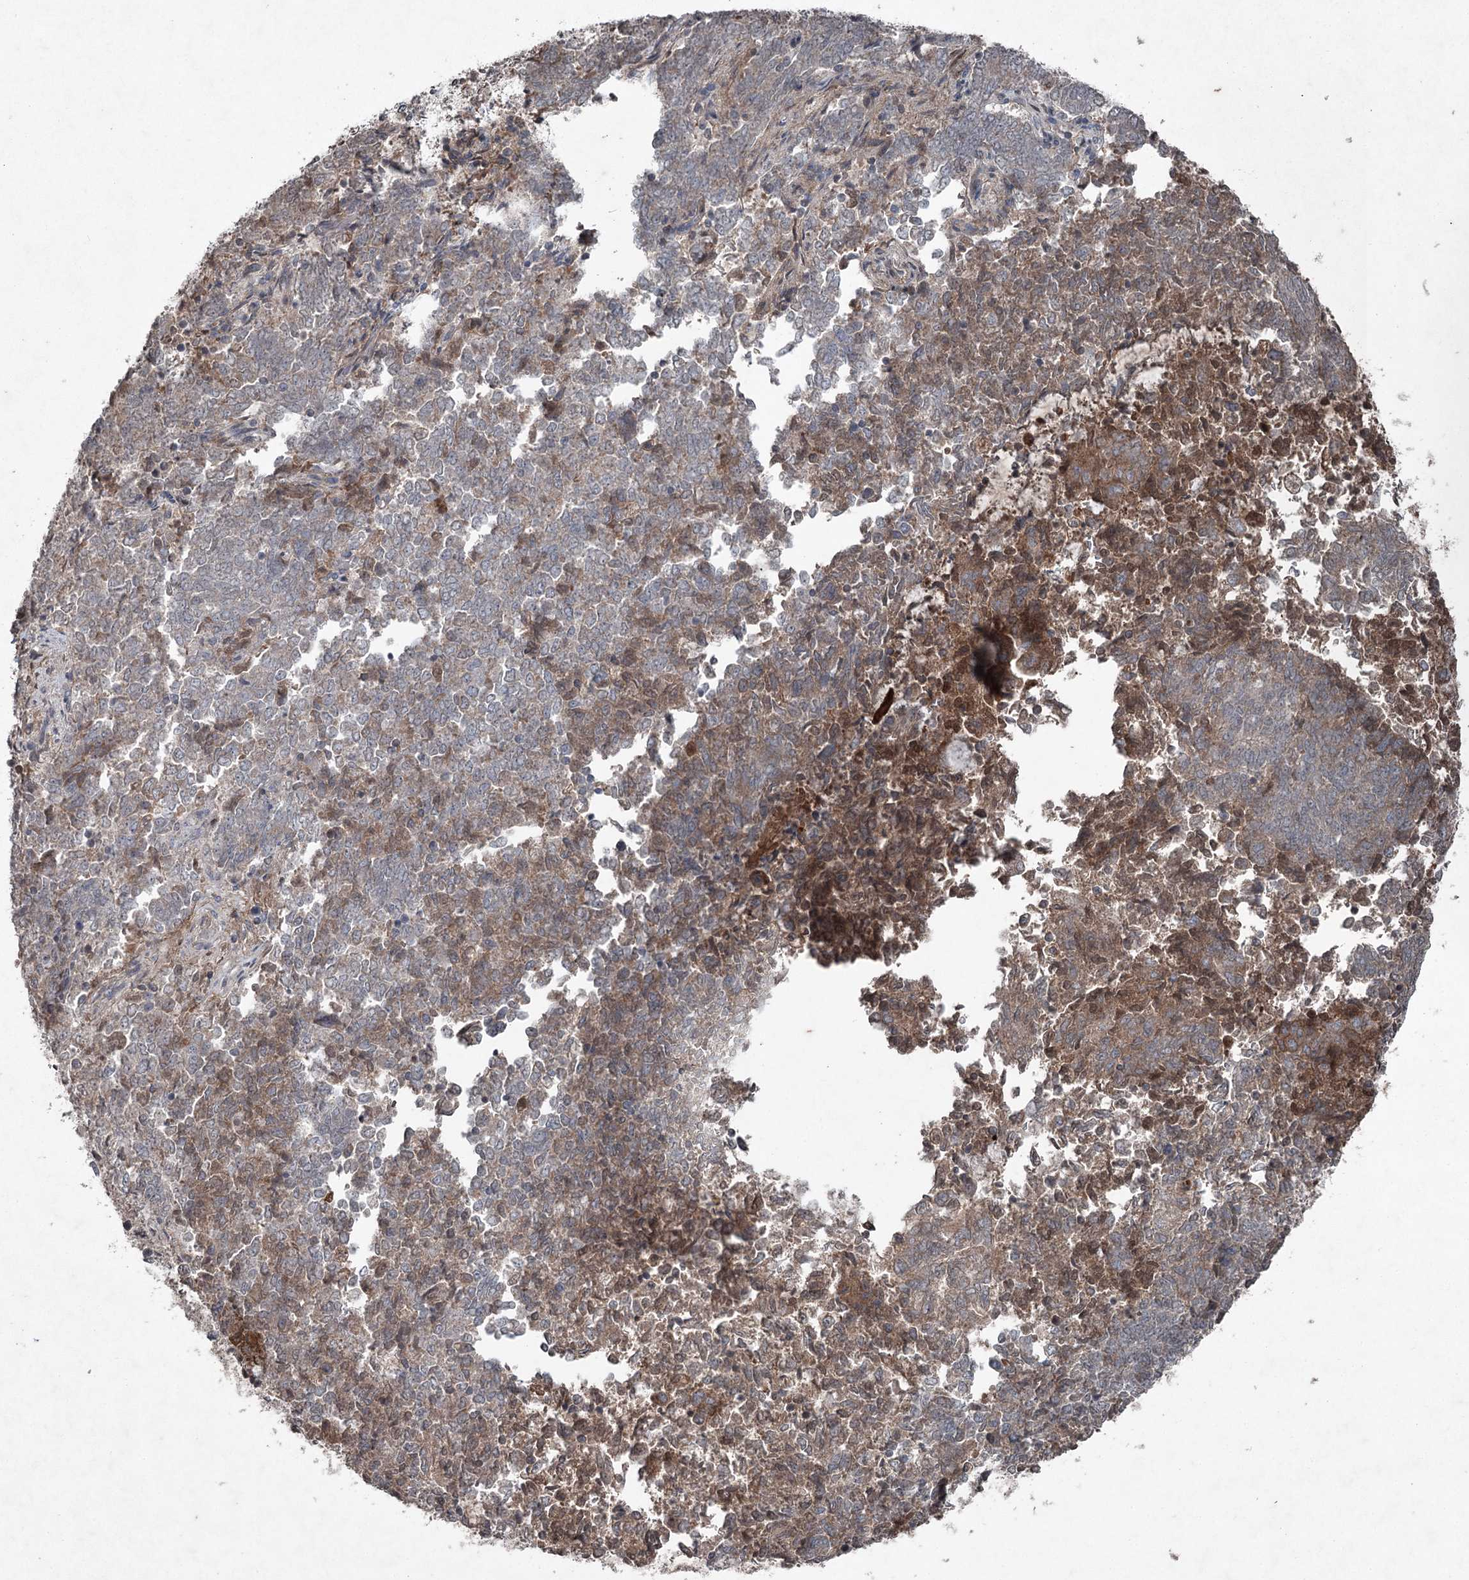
{"staining": {"intensity": "moderate", "quantity": "<25%", "location": "cytoplasmic/membranous"}, "tissue": "endometrial cancer", "cell_type": "Tumor cells", "image_type": "cancer", "snomed": [{"axis": "morphology", "description": "Adenocarcinoma, NOS"}, {"axis": "topography", "description": "Endometrium"}], "caption": "Immunohistochemistry (DAB (3,3'-diaminobenzidine)) staining of human endometrial cancer reveals moderate cytoplasmic/membranous protein expression in approximately <25% of tumor cells. (IHC, brightfield microscopy, high magnification).", "gene": "PGLYRP2", "patient": {"sex": "female", "age": 80}}